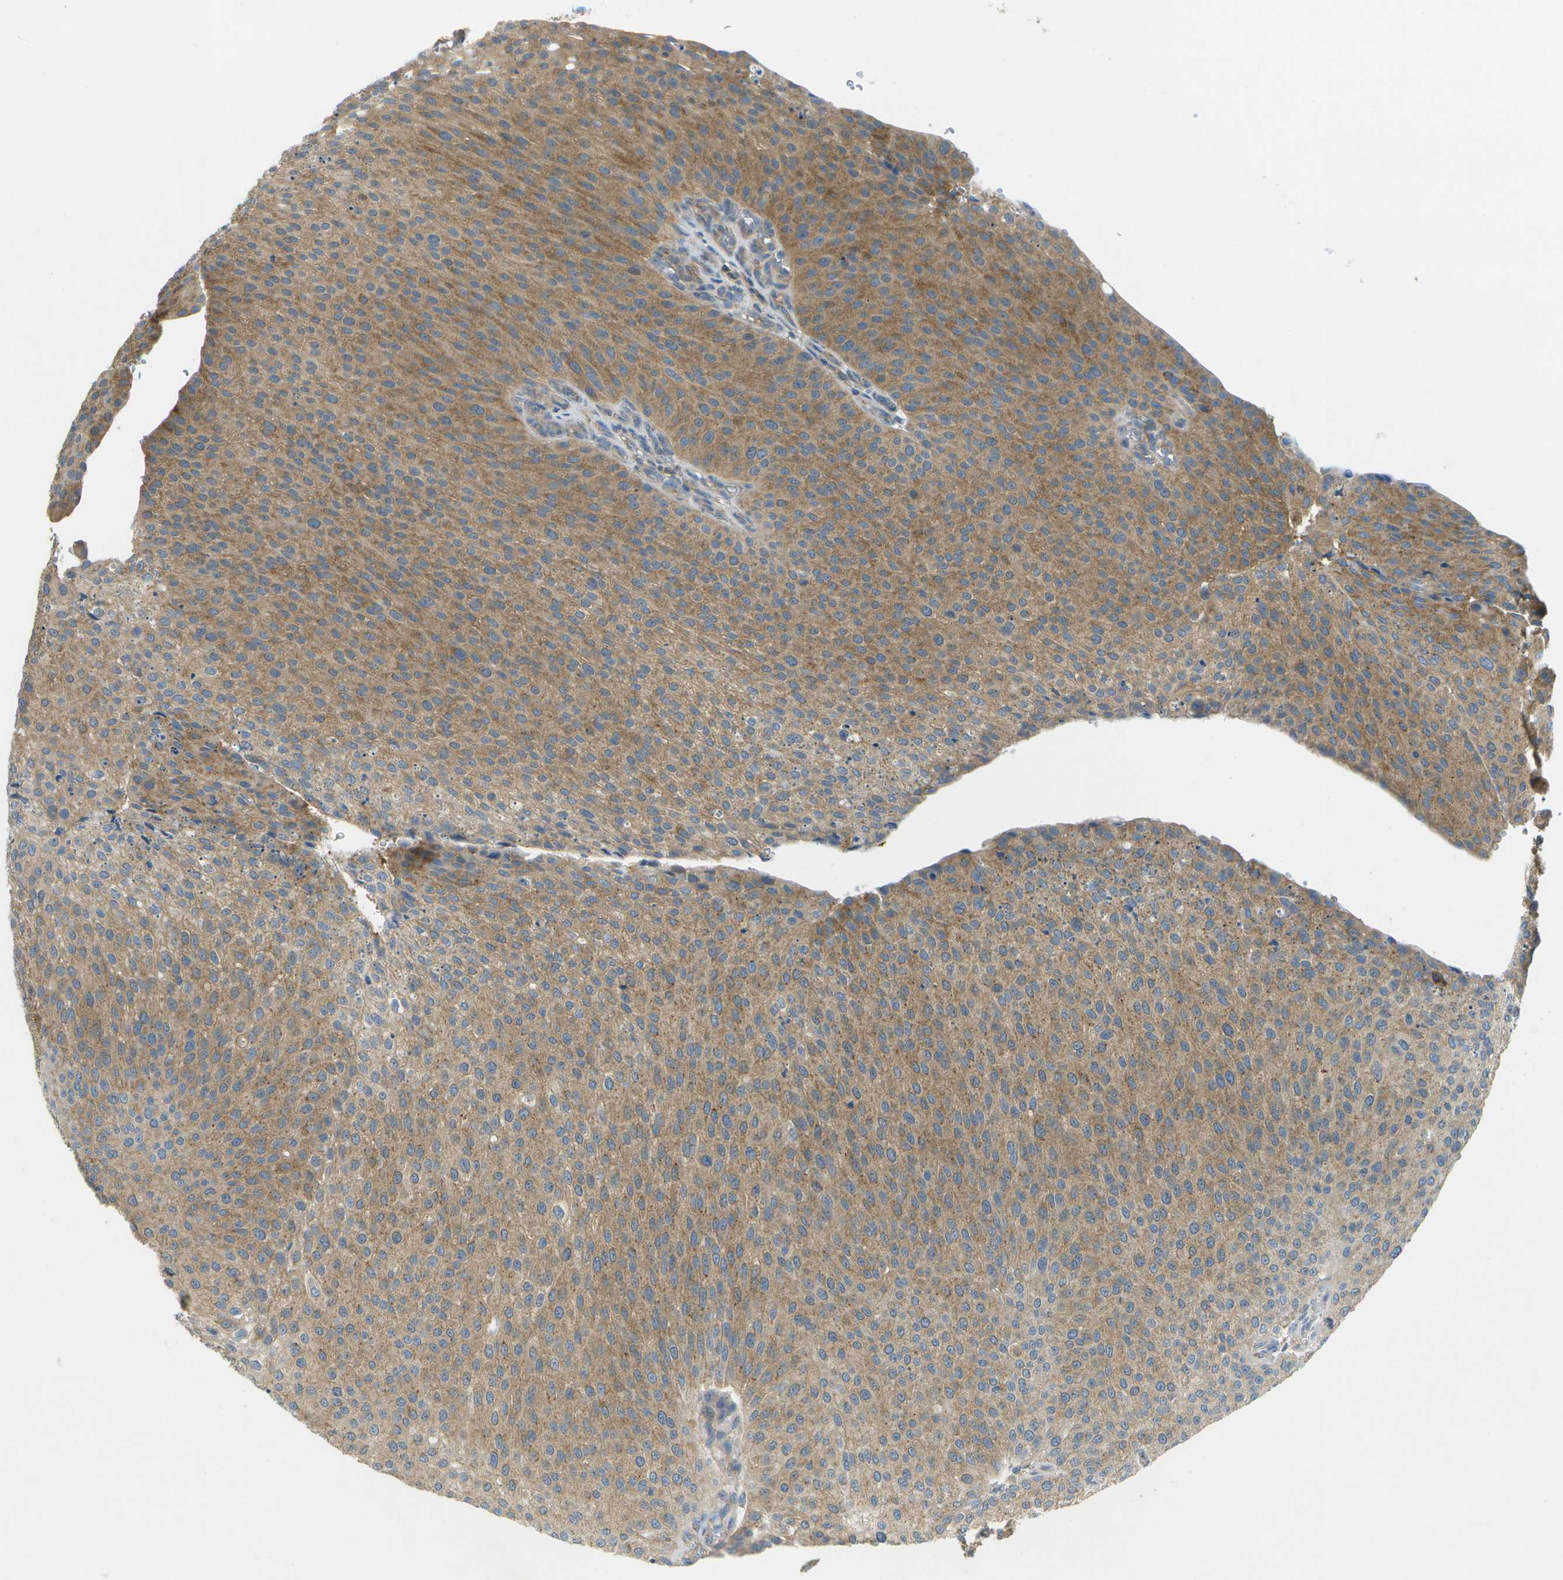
{"staining": {"intensity": "moderate", "quantity": ">75%", "location": "cytoplasmic/membranous"}, "tissue": "urothelial cancer", "cell_type": "Tumor cells", "image_type": "cancer", "snomed": [{"axis": "morphology", "description": "Urothelial carcinoma, Low grade"}, {"axis": "topography", "description": "Smooth muscle"}, {"axis": "topography", "description": "Urinary bladder"}], "caption": "An immunohistochemistry (IHC) micrograph of neoplastic tissue is shown. Protein staining in brown labels moderate cytoplasmic/membranous positivity in urothelial cancer within tumor cells.", "gene": "WNK2", "patient": {"sex": "male", "age": 60}}